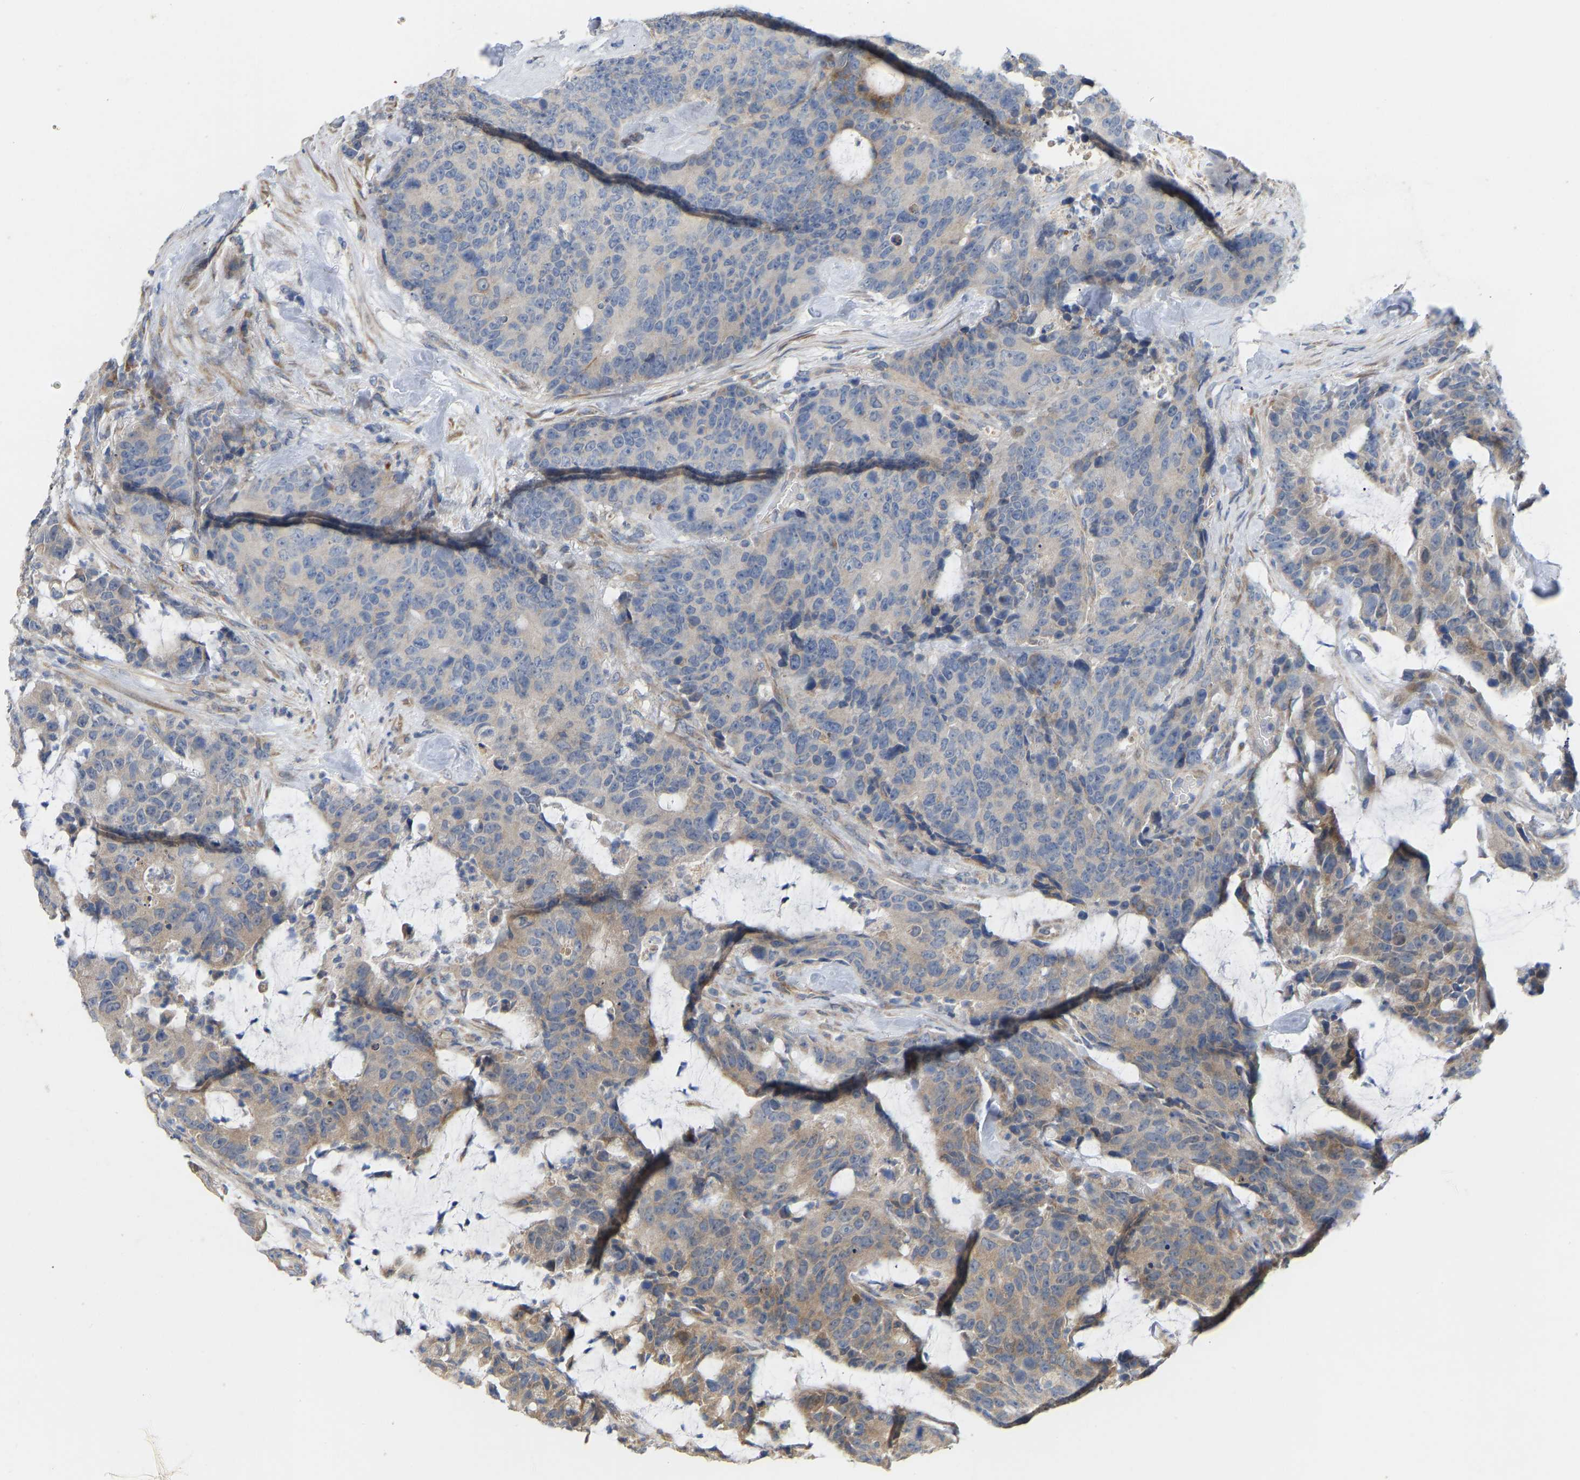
{"staining": {"intensity": "weak", "quantity": "<25%", "location": "cytoplasmic/membranous"}, "tissue": "colorectal cancer", "cell_type": "Tumor cells", "image_type": "cancer", "snomed": [{"axis": "morphology", "description": "Adenocarcinoma, NOS"}, {"axis": "topography", "description": "Colon"}], "caption": "High power microscopy micrograph of an immunohistochemistry photomicrograph of adenocarcinoma (colorectal), revealing no significant staining in tumor cells.", "gene": "HACD2", "patient": {"sex": "female", "age": 86}}